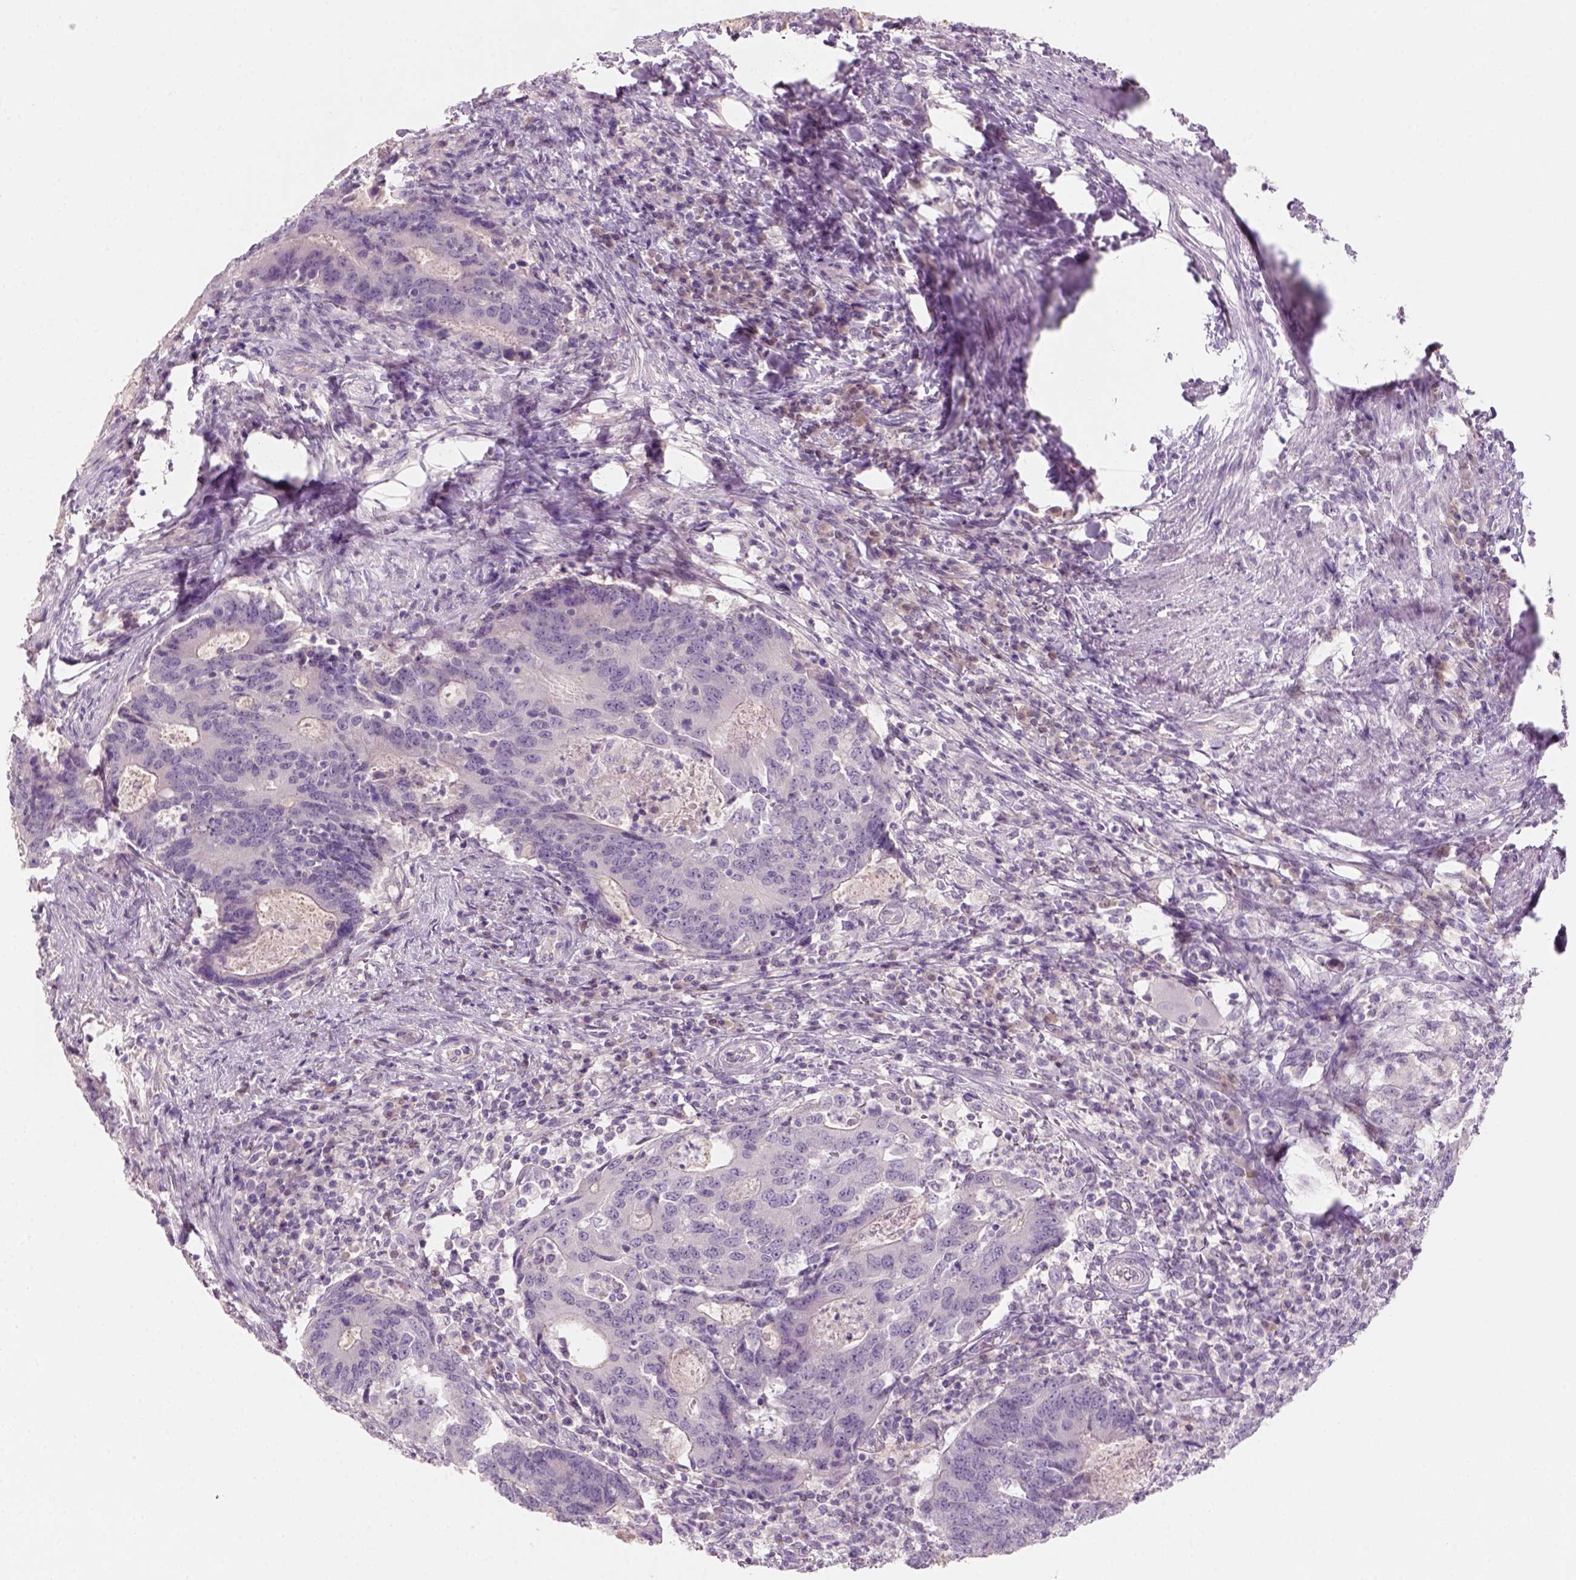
{"staining": {"intensity": "negative", "quantity": "none", "location": "none"}, "tissue": "colorectal cancer", "cell_type": "Tumor cells", "image_type": "cancer", "snomed": [{"axis": "morphology", "description": "Adenocarcinoma, NOS"}, {"axis": "topography", "description": "Colon"}], "caption": "High magnification brightfield microscopy of colorectal cancer stained with DAB (3,3'-diaminobenzidine) (brown) and counterstained with hematoxylin (blue): tumor cells show no significant positivity. (Stains: DAB immunohistochemistry with hematoxylin counter stain, Microscopy: brightfield microscopy at high magnification).", "gene": "KRT25", "patient": {"sex": "male", "age": 67}}